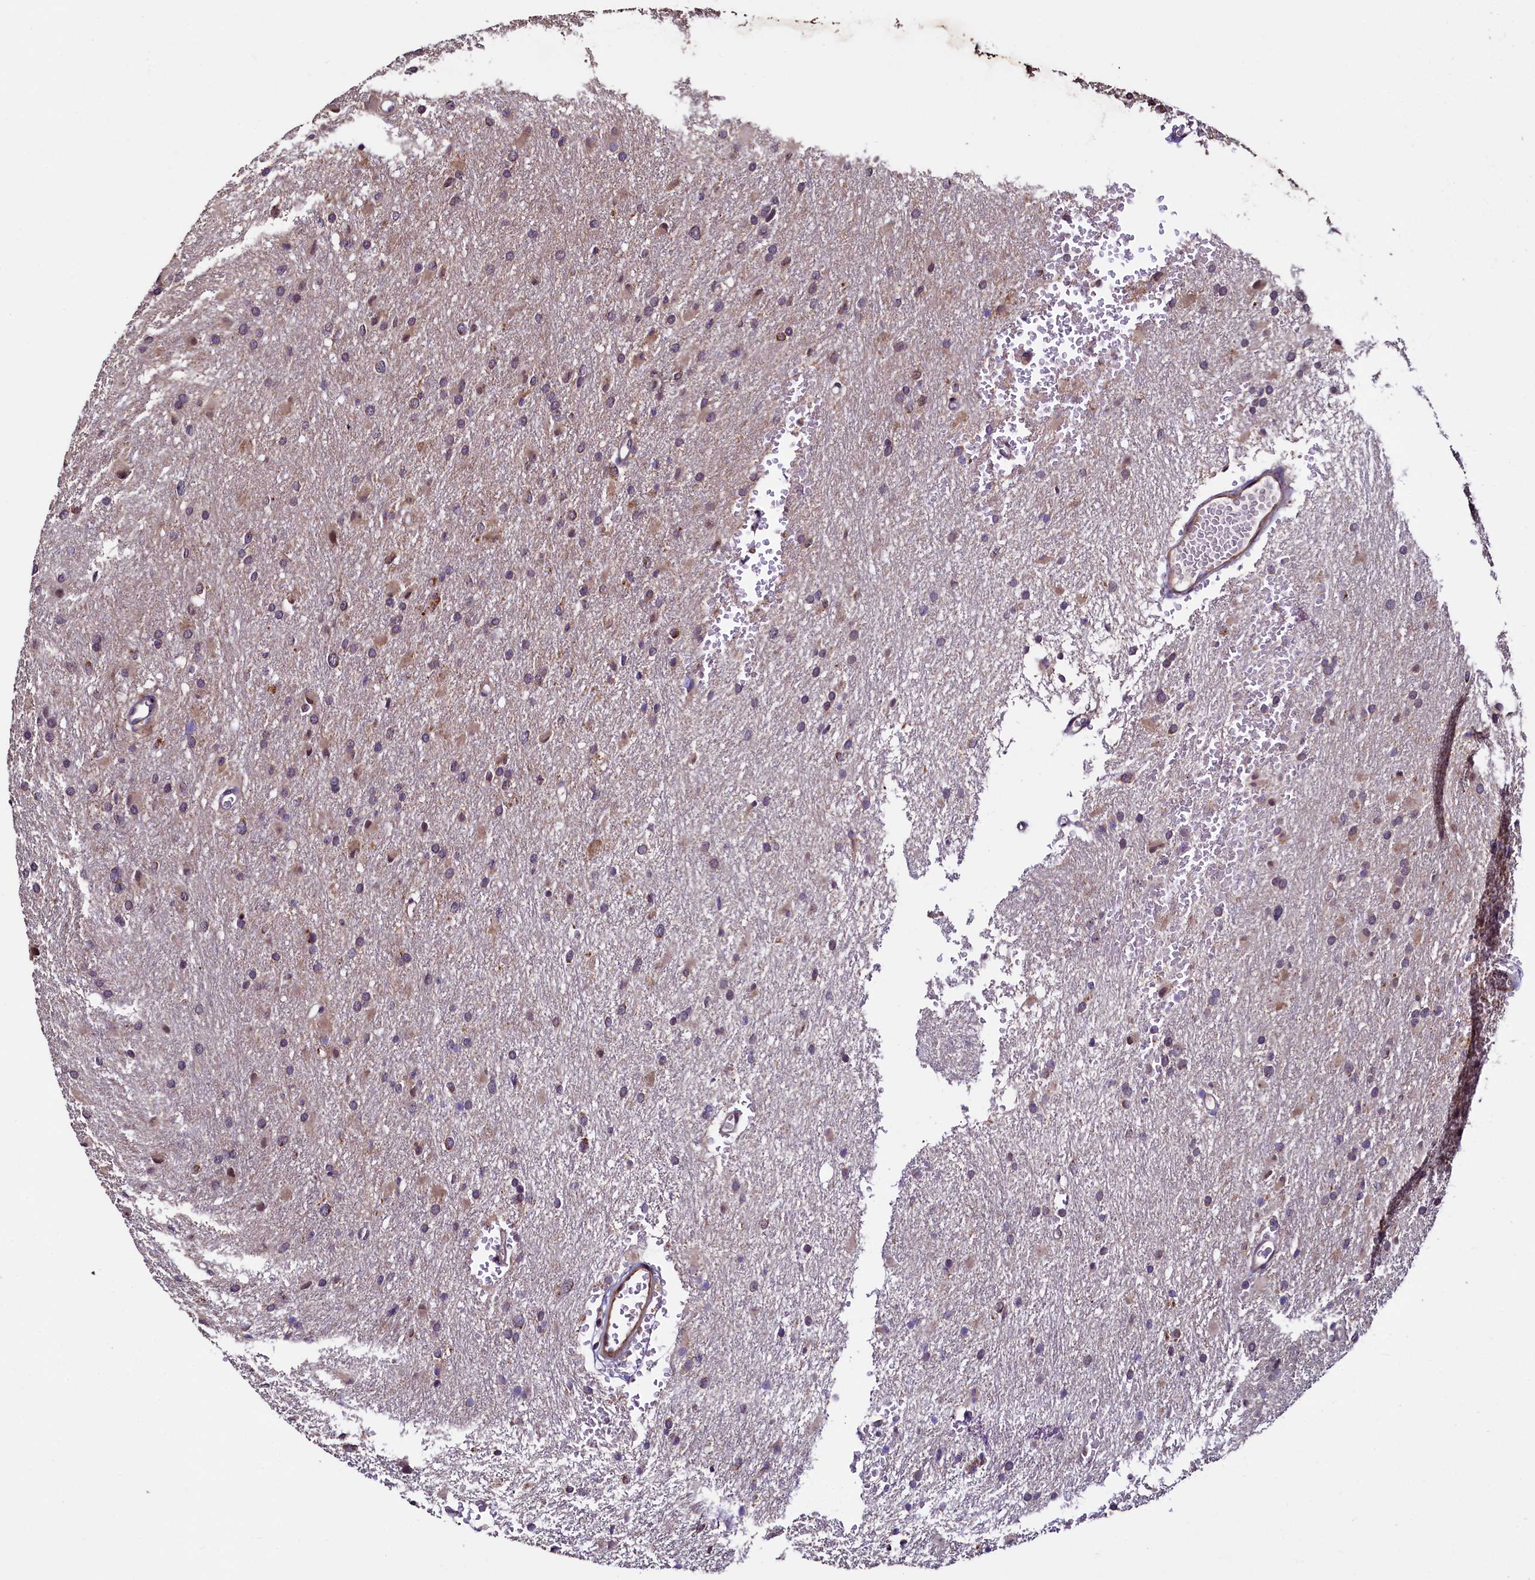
{"staining": {"intensity": "moderate", "quantity": "<25%", "location": "cytoplasmic/membranous"}, "tissue": "glioma", "cell_type": "Tumor cells", "image_type": "cancer", "snomed": [{"axis": "morphology", "description": "Glioma, malignant, High grade"}, {"axis": "topography", "description": "Cerebral cortex"}], "caption": "Immunohistochemical staining of malignant glioma (high-grade) shows low levels of moderate cytoplasmic/membranous positivity in about <25% of tumor cells.", "gene": "RBFA", "patient": {"sex": "female", "age": 36}}